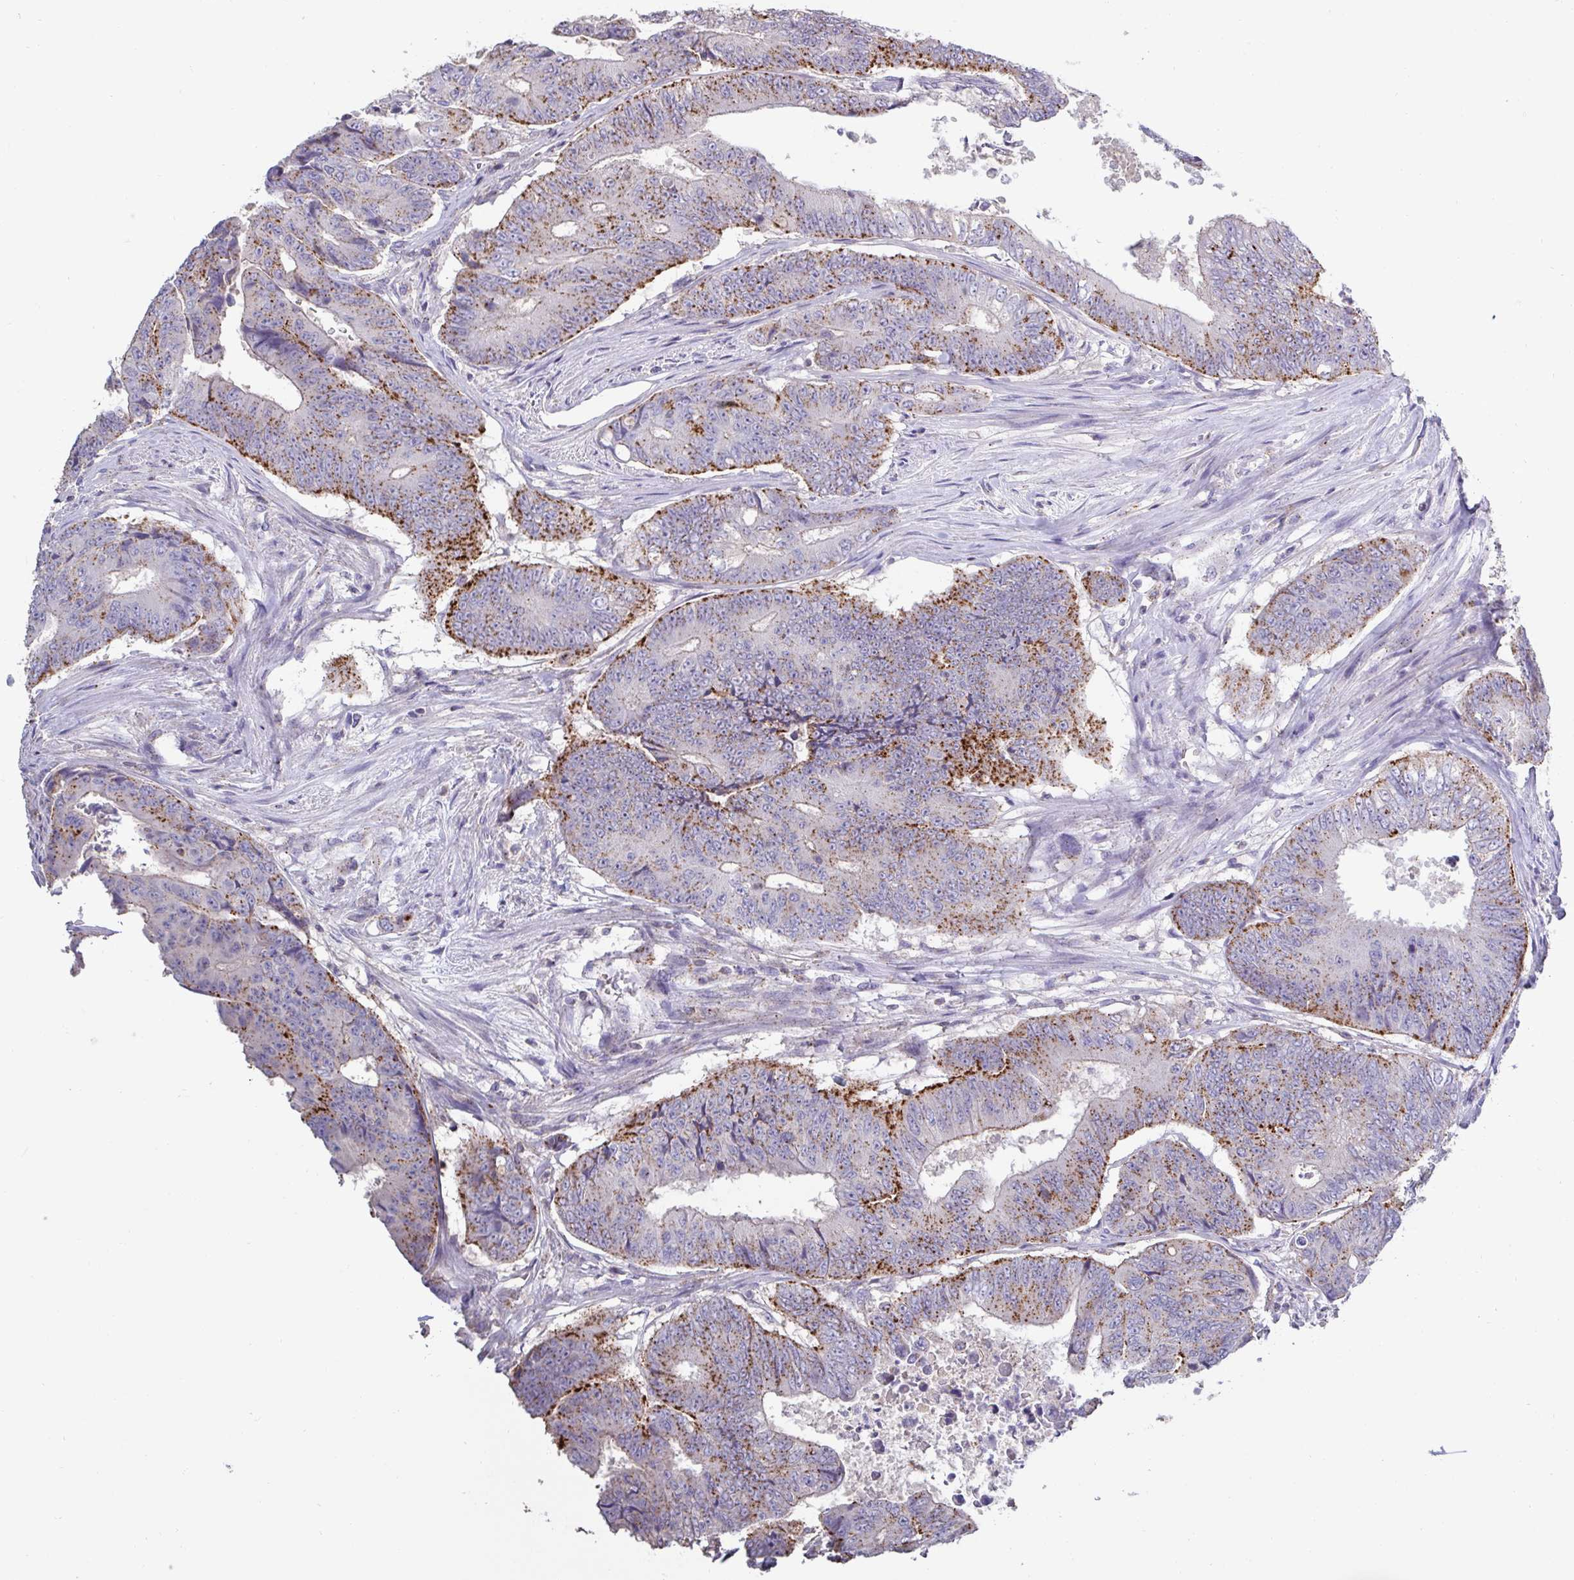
{"staining": {"intensity": "moderate", "quantity": ">75%", "location": "cytoplasmic/membranous"}, "tissue": "colorectal cancer", "cell_type": "Tumor cells", "image_type": "cancer", "snomed": [{"axis": "morphology", "description": "Adenocarcinoma, NOS"}, {"axis": "topography", "description": "Colon"}], "caption": "High-power microscopy captured an immunohistochemistry micrograph of colorectal adenocarcinoma, revealing moderate cytoplasmic/membranous expression in approximately >75% of tumor cells. Nuclei are stained in blue.", "gene": "CHMP5", "patient": {"sex": "female", "age": 48}}